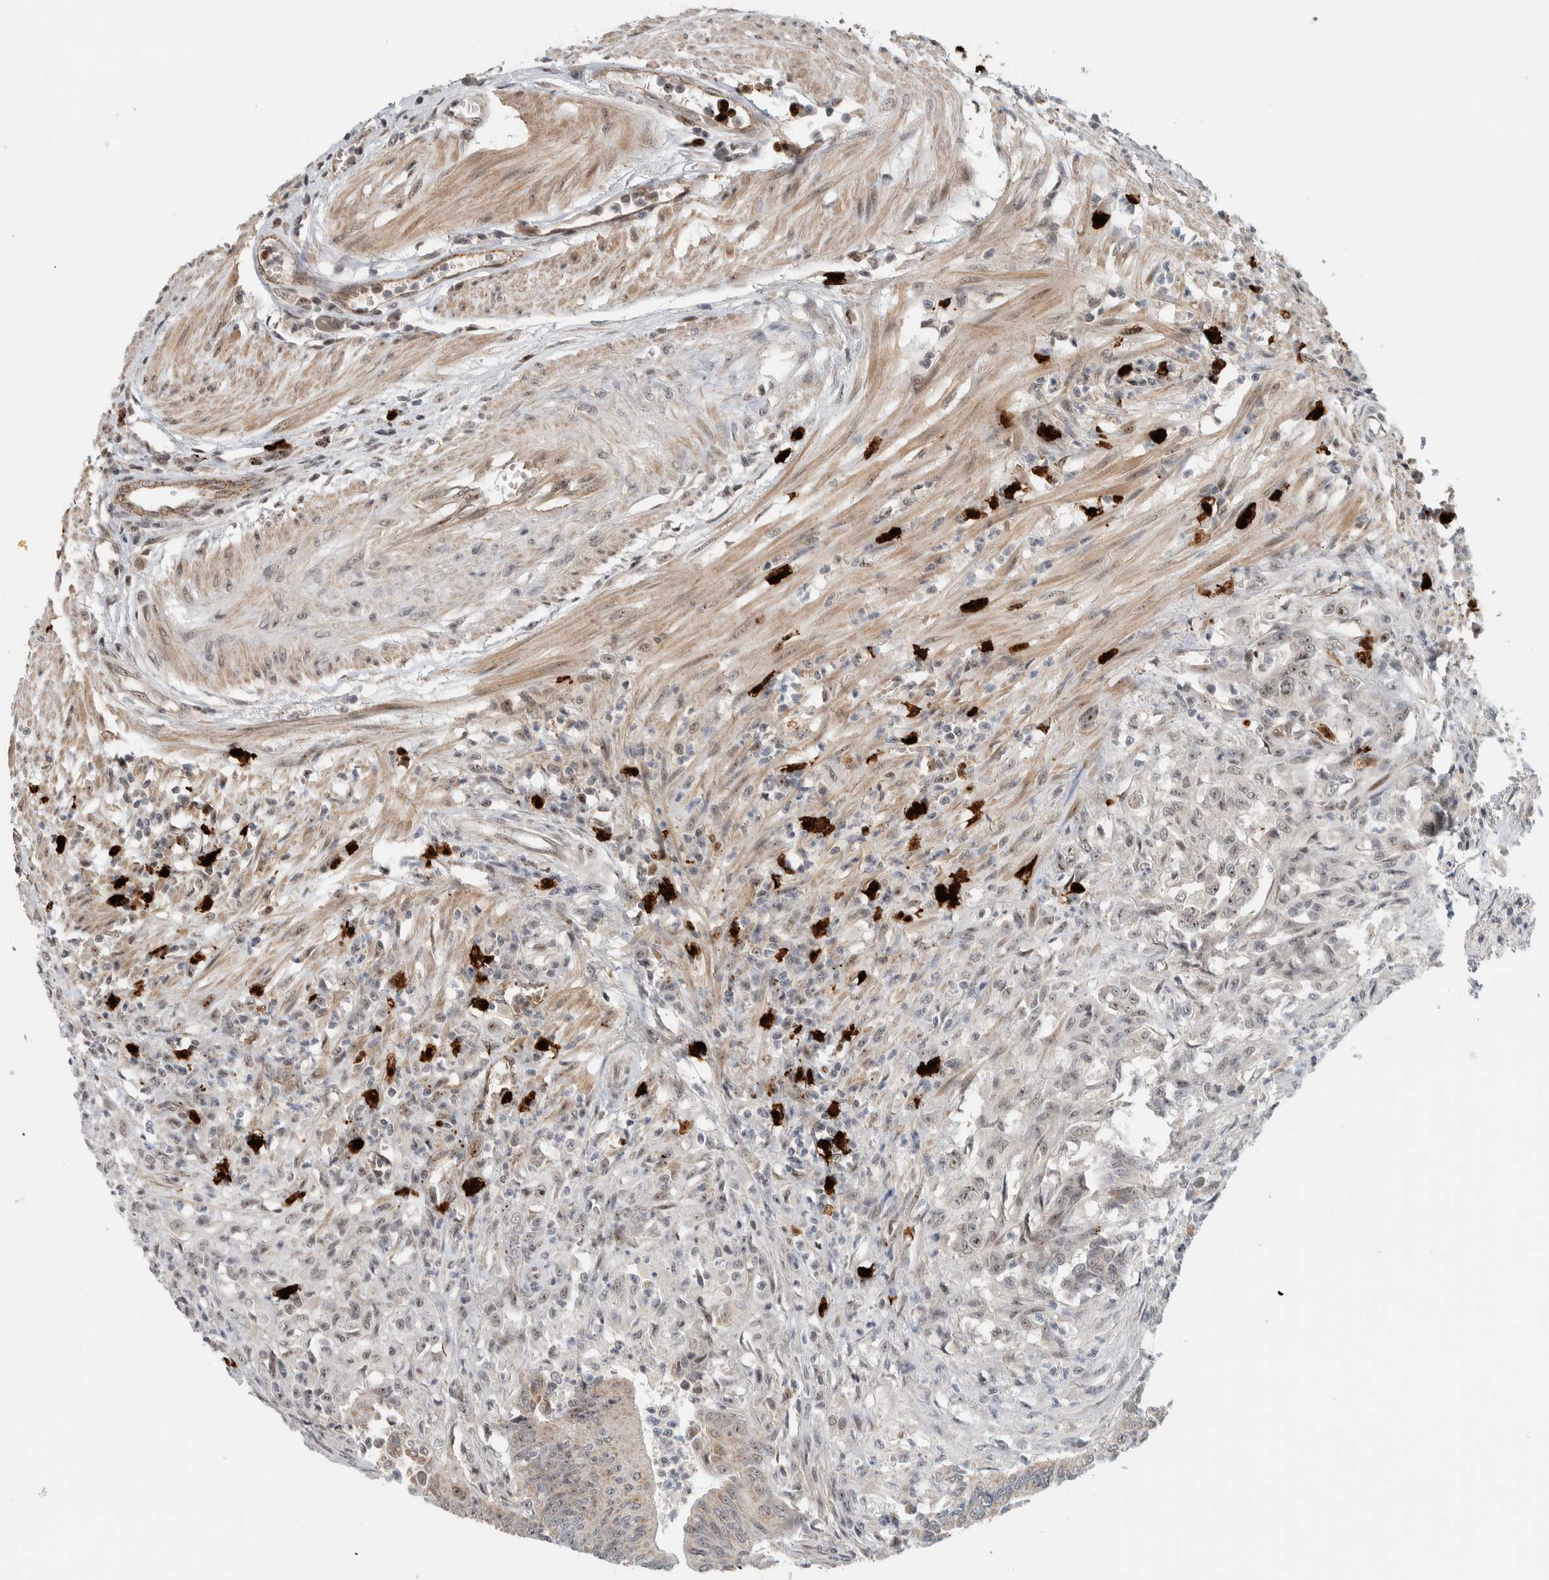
{"staining": {"intensity": "moderate", "quantity": ">75%", "location": "cytoplasmic/membranous,nuclear"}, "tissue": "colorectal cancer", "cell_type": "Tumor cells", "image_type": "cancer", "snomed": [{"axis": "morphology", "description": "Adenoma, NOS"}, {"axis": "morphology", "description": "Adenocarcinoma, NOS"}, {"axis": "topography", "description": "Colon"}], "caption": "This is an image of immunohistochemistry (IHC) staining of colorectal adenoma, which shows moderate positivity in the cytoplasmic/membranous and nuclear of tumor cells.", "gene": "ZFP91", "patient": {"sex": "male", "age": 79}}